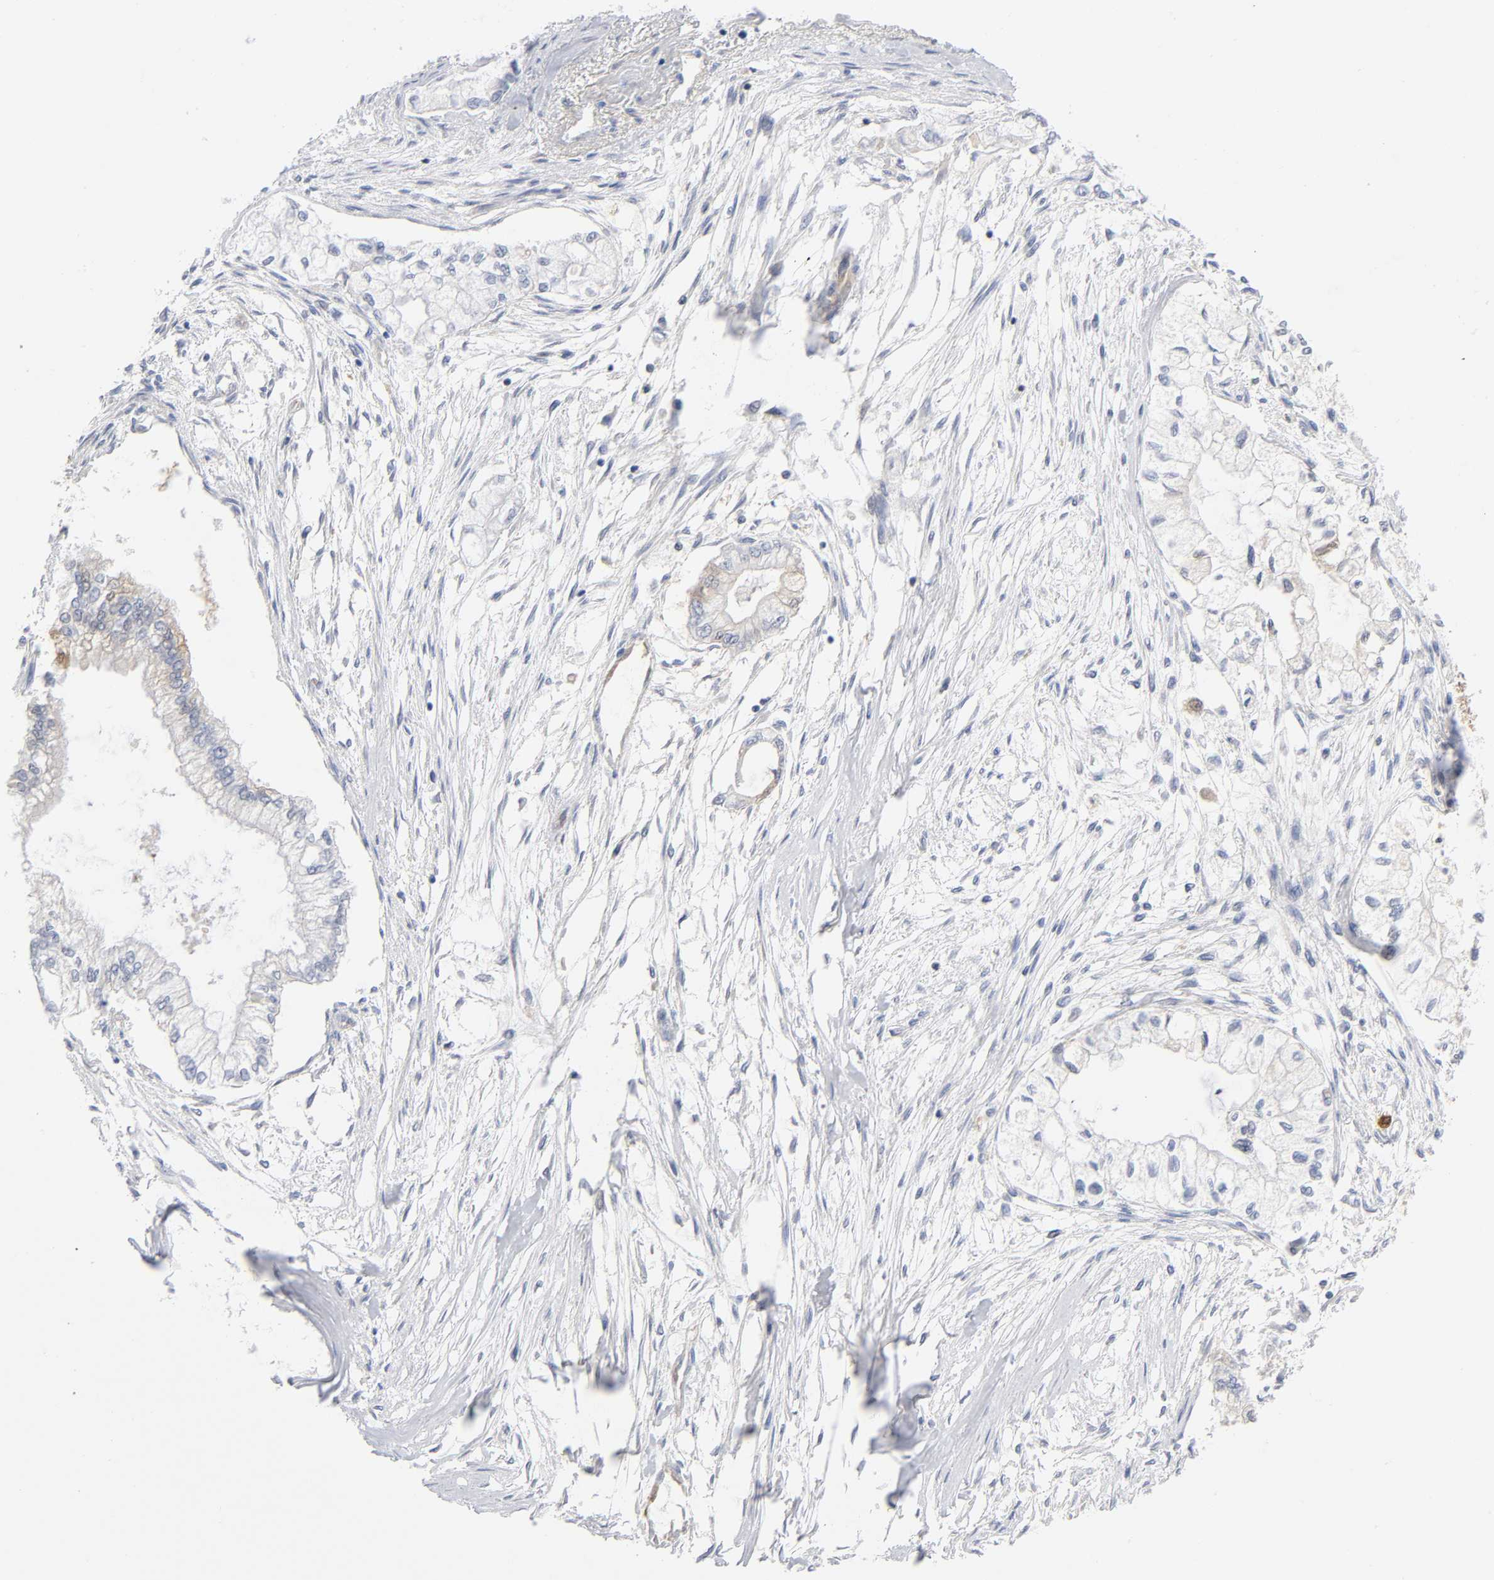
{"staining": {"intensity": "moderate", "quantity": "25%-75%", "location": "cytoplasmic/membranous"}, "tissue": "pancreatic cancer", "cell_type": "Tumor cells", "image_type": "cancer", "snomed": [{"axis": "morphology", "description": "Adenocarcinoma, NOS"}, {"axis": "topography", "description": "Pancreas"}], "caption": "Immunohistochemical staining of pancreatic adenocarcinoma exhibits medium levels of moderate cytoplasmic/membranous protein positivity in approximately 25%-75% of tumor cells.", "gene": "DFFB", "patient": {"sex": "male", "age": 79}}